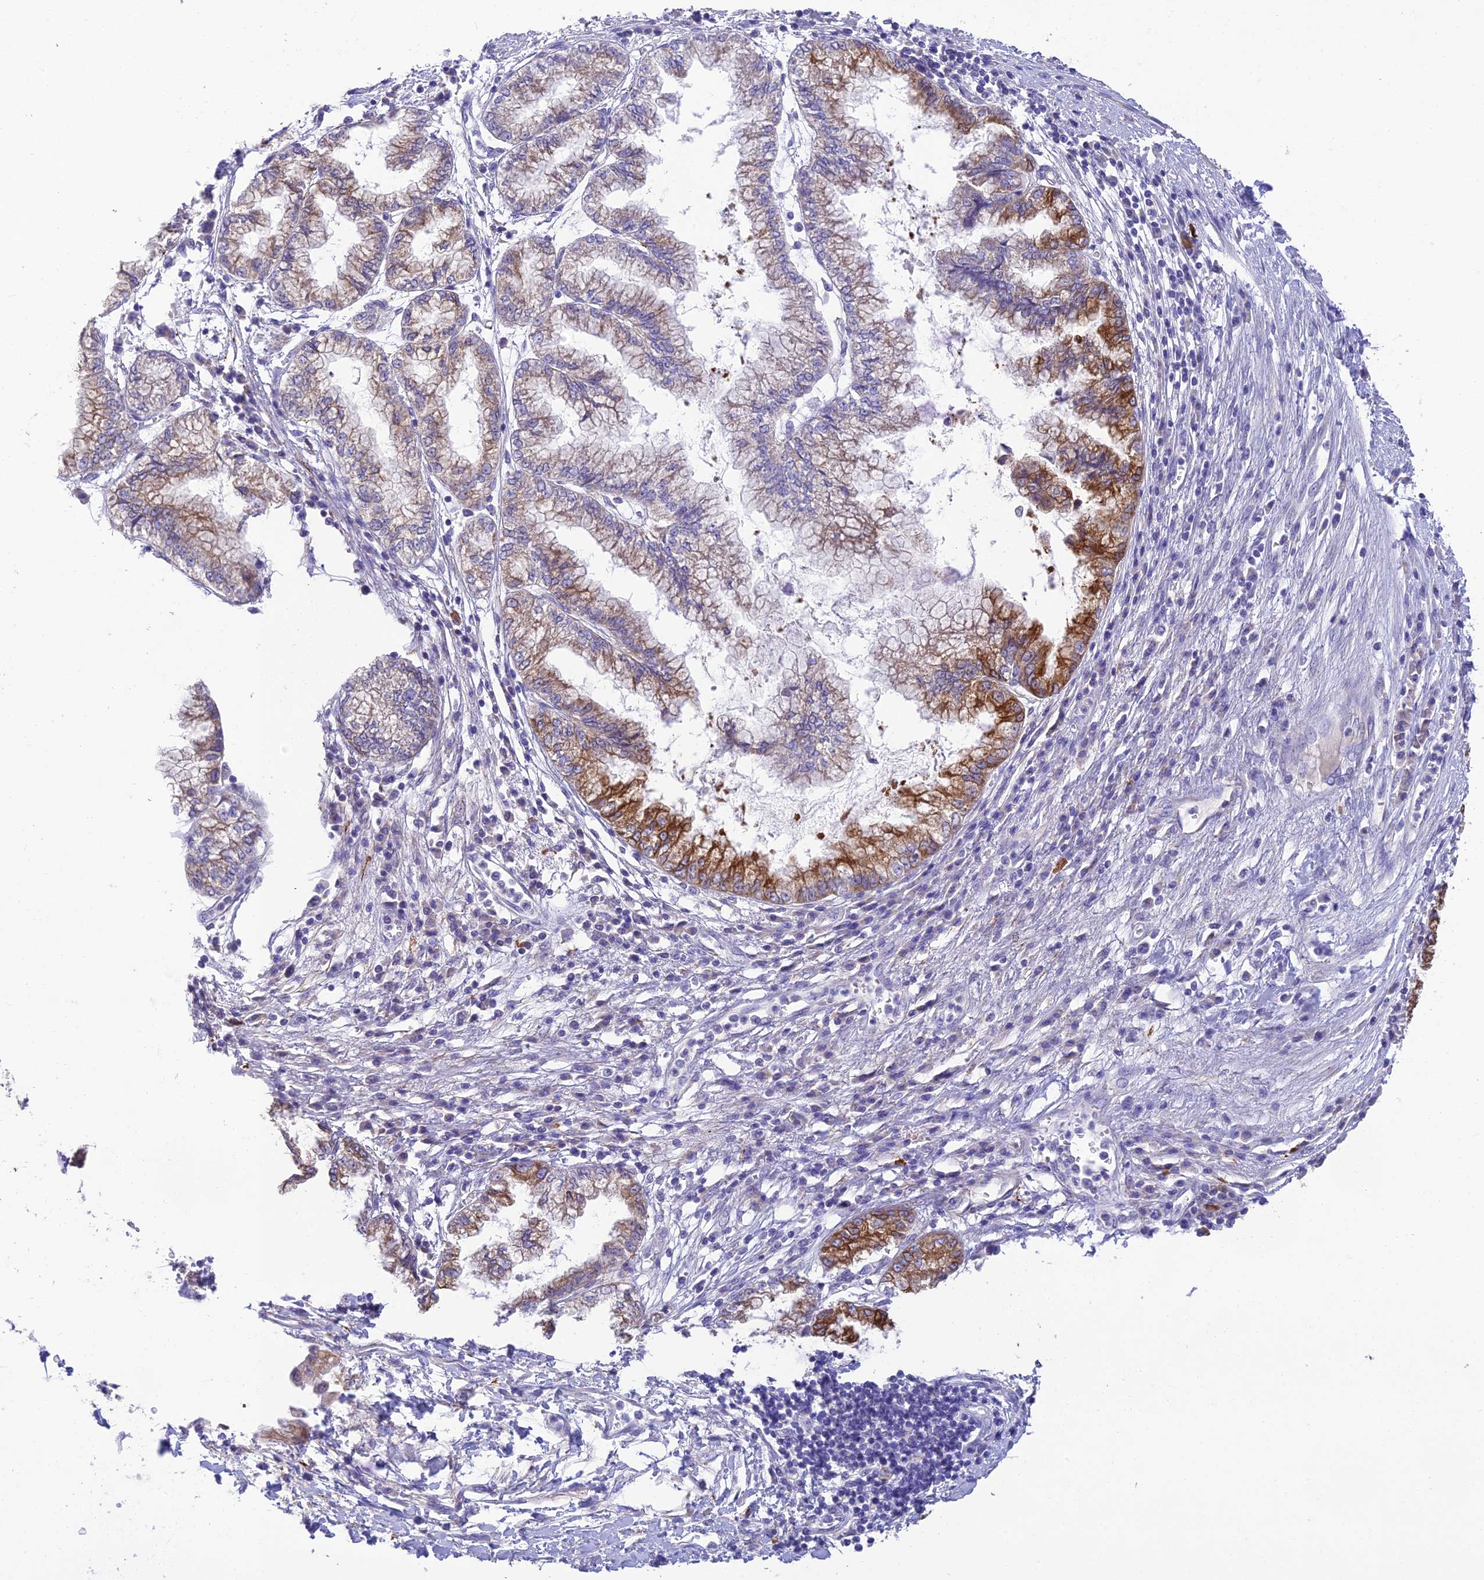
{"staining": {"intensity": "moderate", "quantity": "25%-75%", "location": "cytoplasmic/membranous"}, "tissue": "pancreatic cancer", "cell_type": "Tumor cells", "image_type": "cancer", "snomed": [{"axis": "morphology", "description": "Adenocarcinoma, NOS"}, {"axis": "topography", "description": "Pancreas"}], "caption": "IHC staining of adenocarcinoma (pancreatic), which displays medium levels of moderate cytoplasmic/membranous staining in approximately 25%-75% of tumor cells indicating moderate cytoplasmic/membranous protein expression. The staining was performed using DAB (brown) for protein detection and nuclei were counterstained in hematoxylin (blue).", "gene": "HSD17B2", "patient": {"sex": "male", "age": 73}}